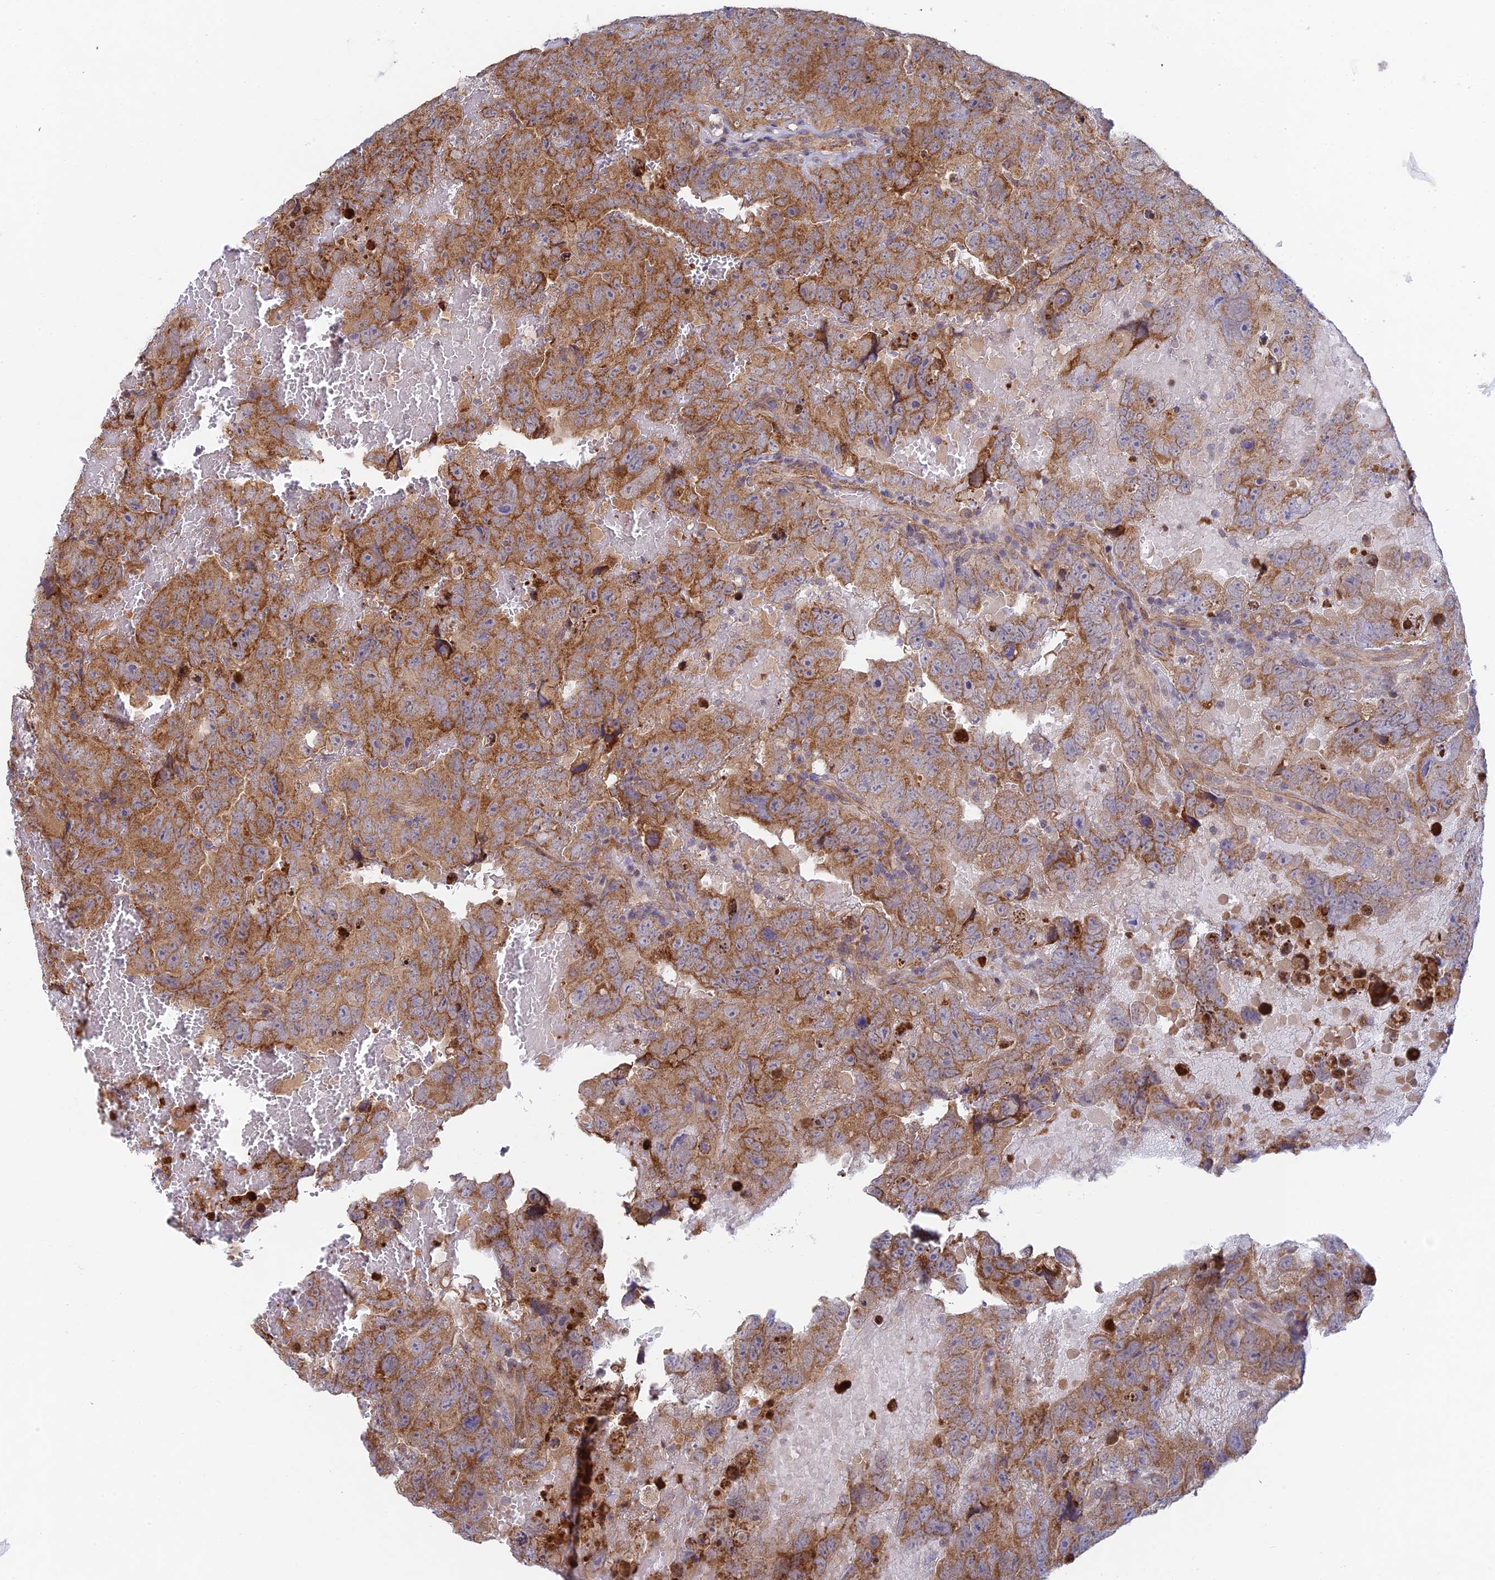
{"staining": {"intensity": "moderate", "quantity": ">75%", "location": "cytoplasmic/membranous"}, "tissue": "testis cancer", "cell_type": "Tumor cells", "image_type": "cancer", "snomed": [{"axis": "morphology", "description": "Carcinoma, Embryonal, NOS"}, {"axis": "topography", "description": "Testis"}], "caption": "Testis embryonal carcinoma stained with a protein marker reveals moderate staining in tumor cells.", "gene": "INCA1", "patient": {"sex": "male", "age": 45}}